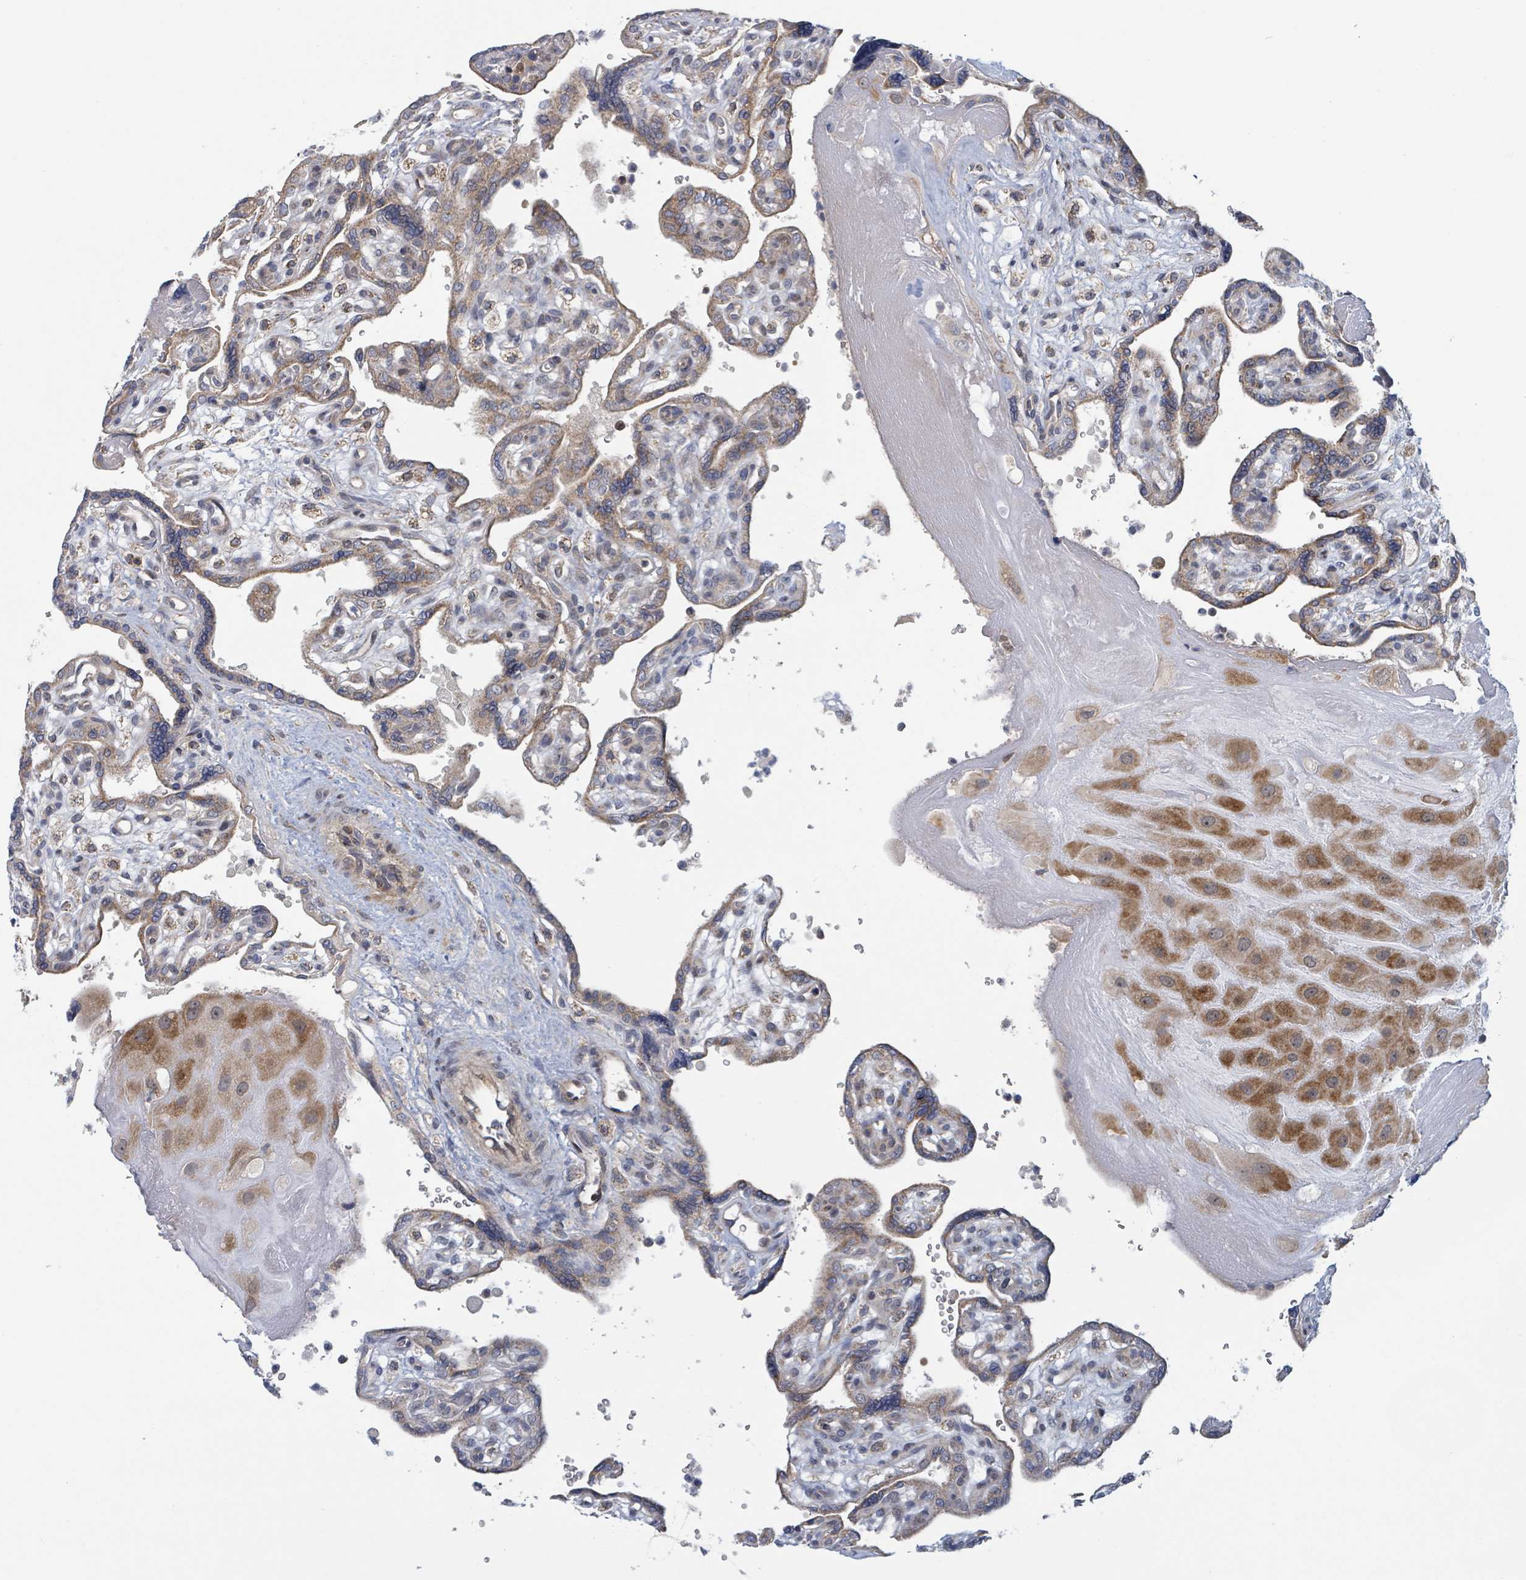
{"staining": {"intensity": "moderate", "quantity": ">75%", "location": "cytoplasmic/membranous,nuclear"}, "tissue": "placenta", "cell_type": "Decidual cells", "image_type": "normal", "snomed": [{"axis": "morphology", "description": "Normal tissue, NOS"}, {"axis": "topography", "description": "Placenta"}], "caption": "High-power microscopy captured an immunohistochemistry (IHC) image of normal placenta, revealing moderate cytoplasmic/membranous,nuclear staining in about >75% of decidual cells. (DAB (3,3'-diaminobenzidine) IHC with brightfield microscopy, high magnification).", "gene": "HIVEP1", "patient": {"sex": "female", "age": 39}}